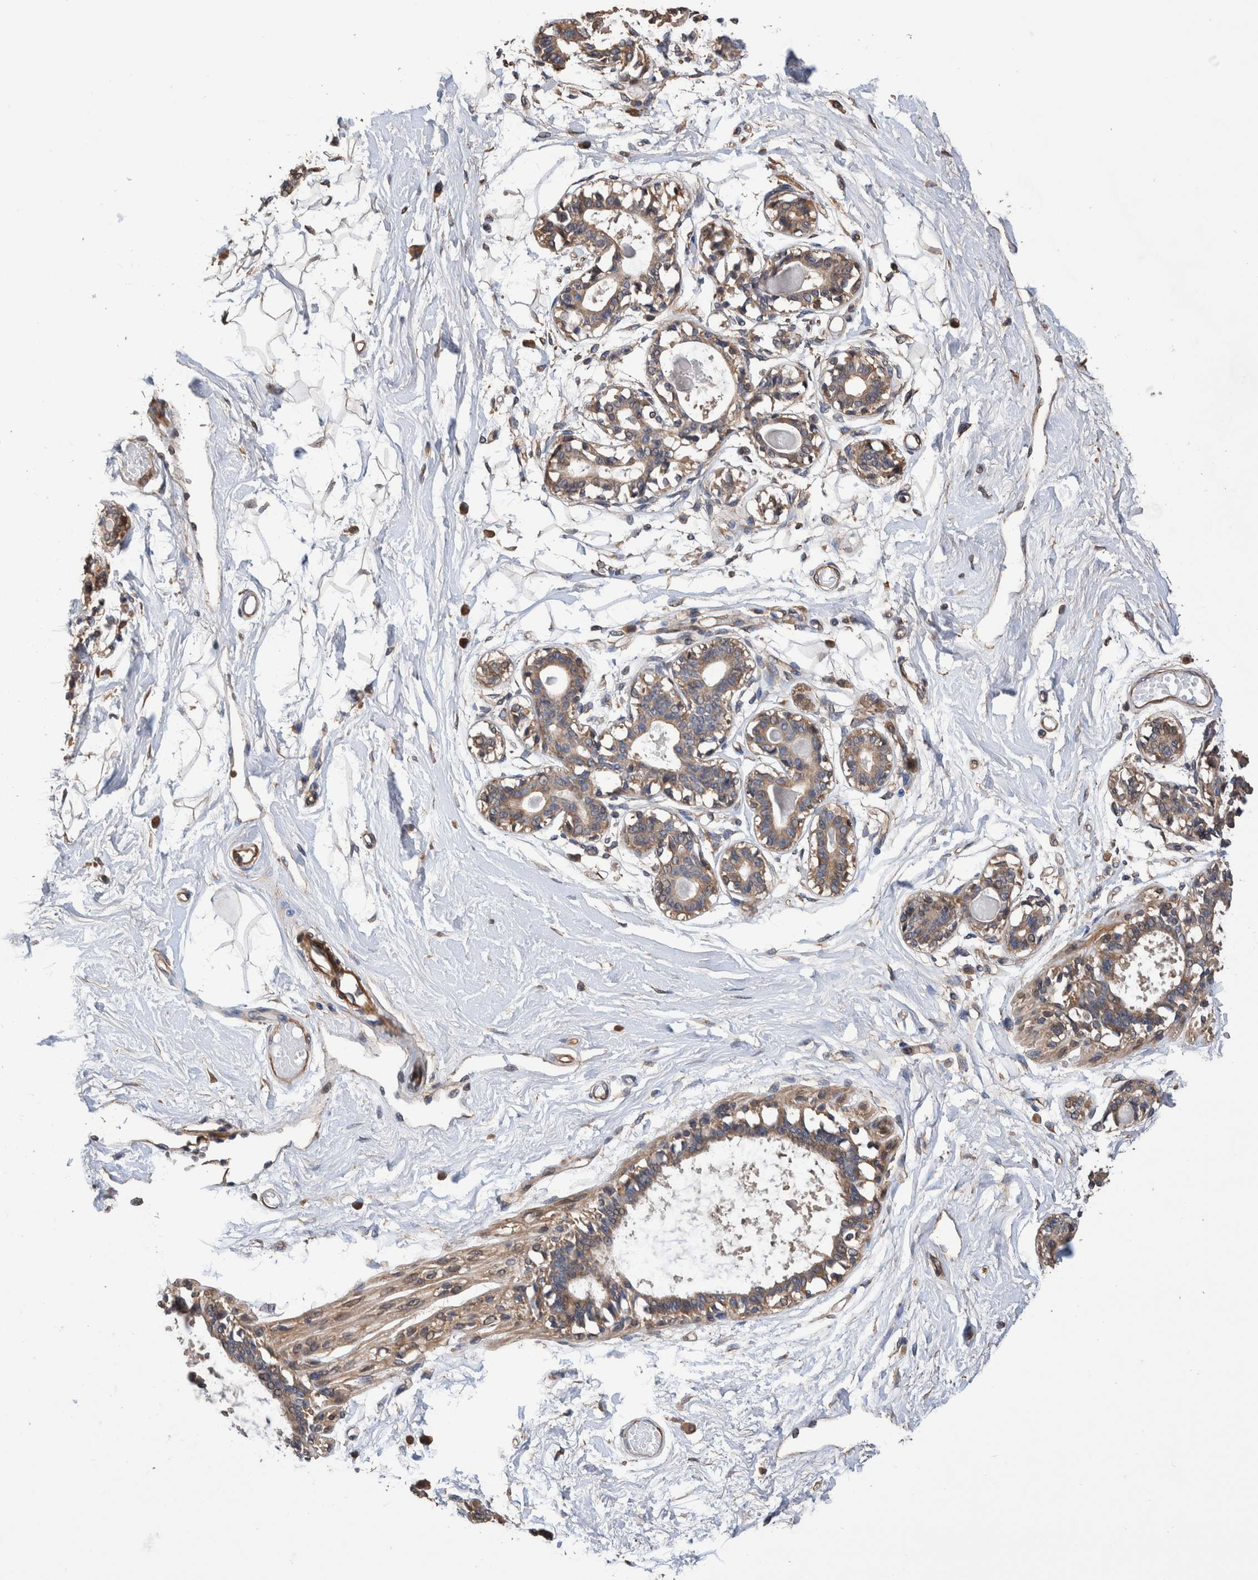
{"staining": {"intensity": "weak", "quantity": "25%-75%", "location": "cytoplasmic/membranous"}, "tissue": "breast", "cell_type": "Adipocytes", "image_type": "normal", "snomed": [{"axis": "morphology", "description": "Normal tissue, NOS"}, {"axis": "topography", "description": "Breast"}], "caption": "A photomicrograph of breast stained for a protein shows weak cytoplasmic/membranous brown staining in adipocytes.", "gene": "SLC45A4", "patient": {"sex": "female", "age": 45}}